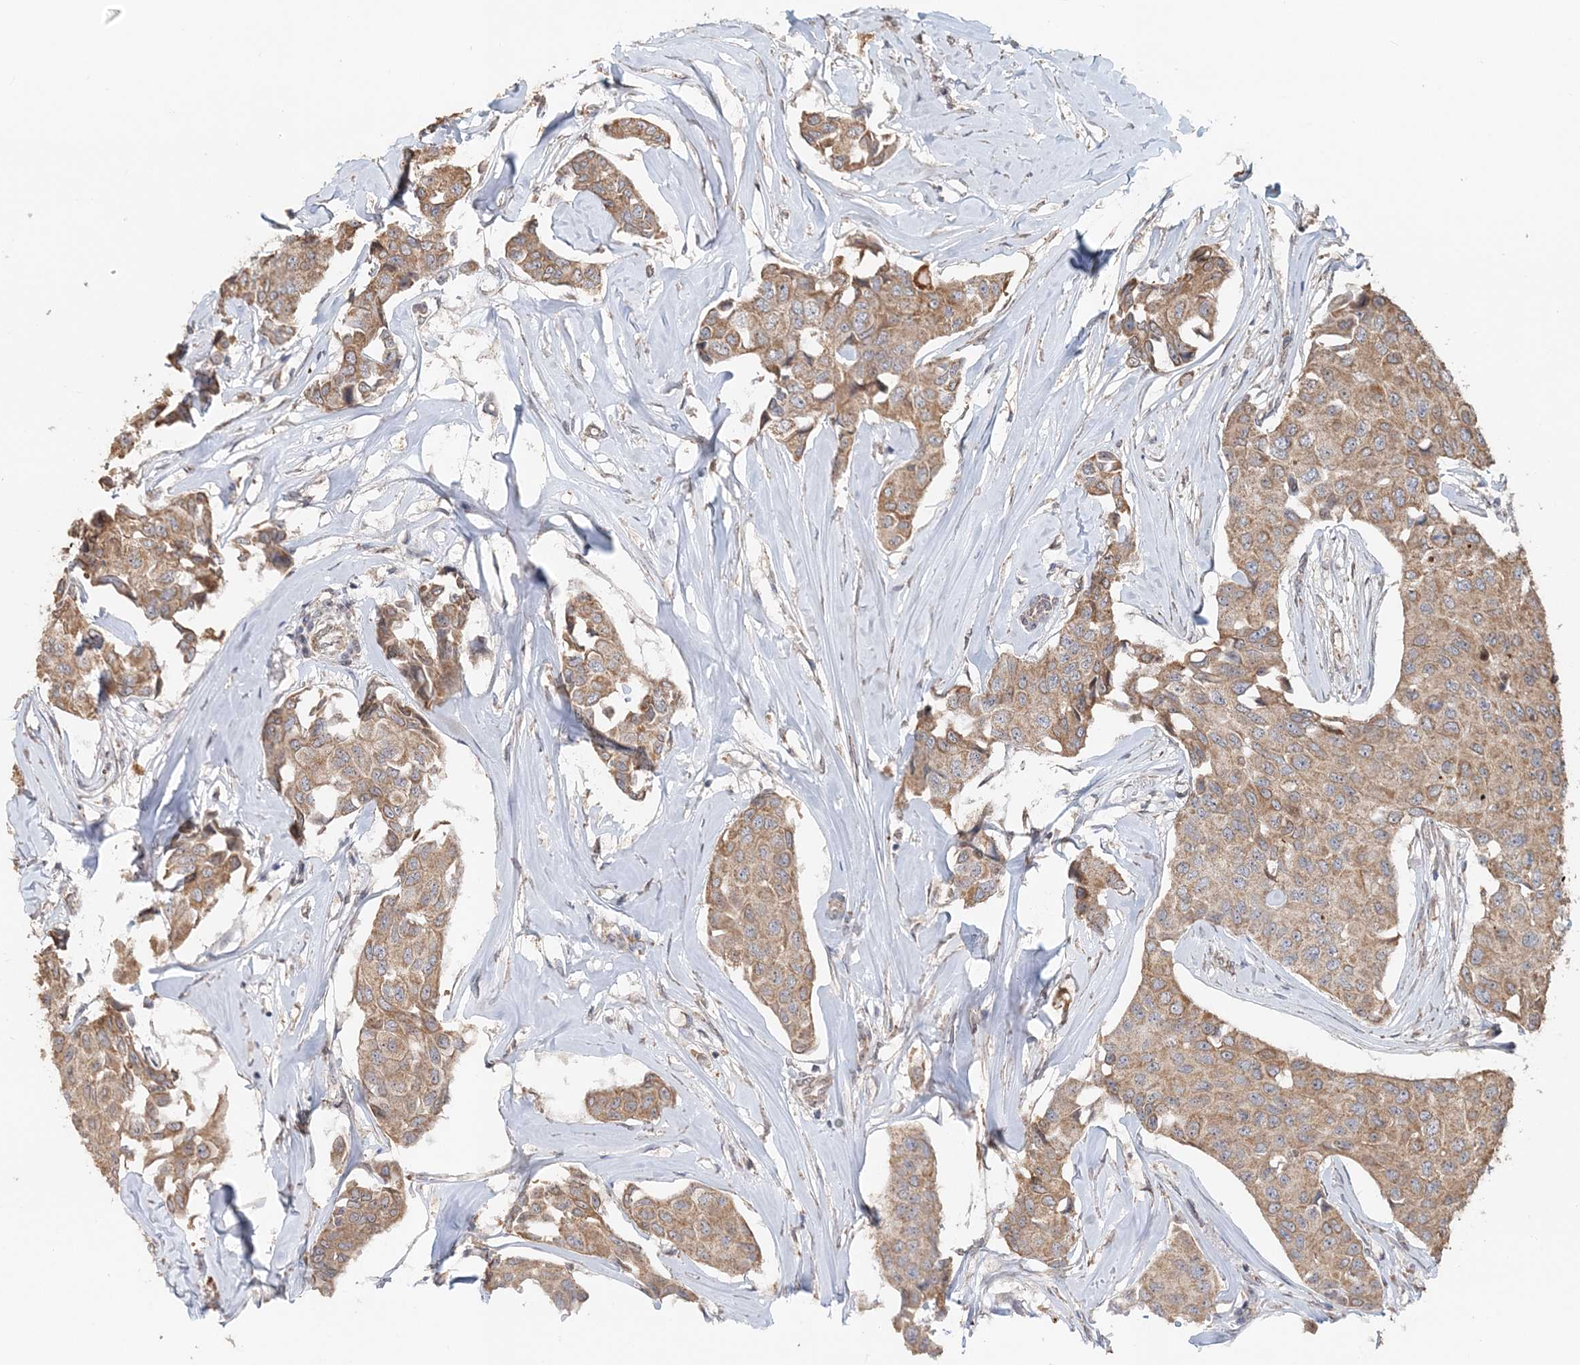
{"staining": {"intensity": "moderate", "quantity": ">75%", "location": "cytoplasmic/membranous"}, "tissue": "breast cancer", "cell_type": "Tumor cells", "image_type": "cancer", "snomed": [{"axis": "morphology", "description": "Duct carcinoma"}, {"axis": "topography", "description": "Breast"}], "caption": "Infiltrating ductal carcinoma (breast) stained with a brown dye displays moderate cytoplasmic/membranous positive positivity in approximately >75% of tumor cells.", "gene": "FBXO38", "patient": {"sex": "female", "age": 80}}